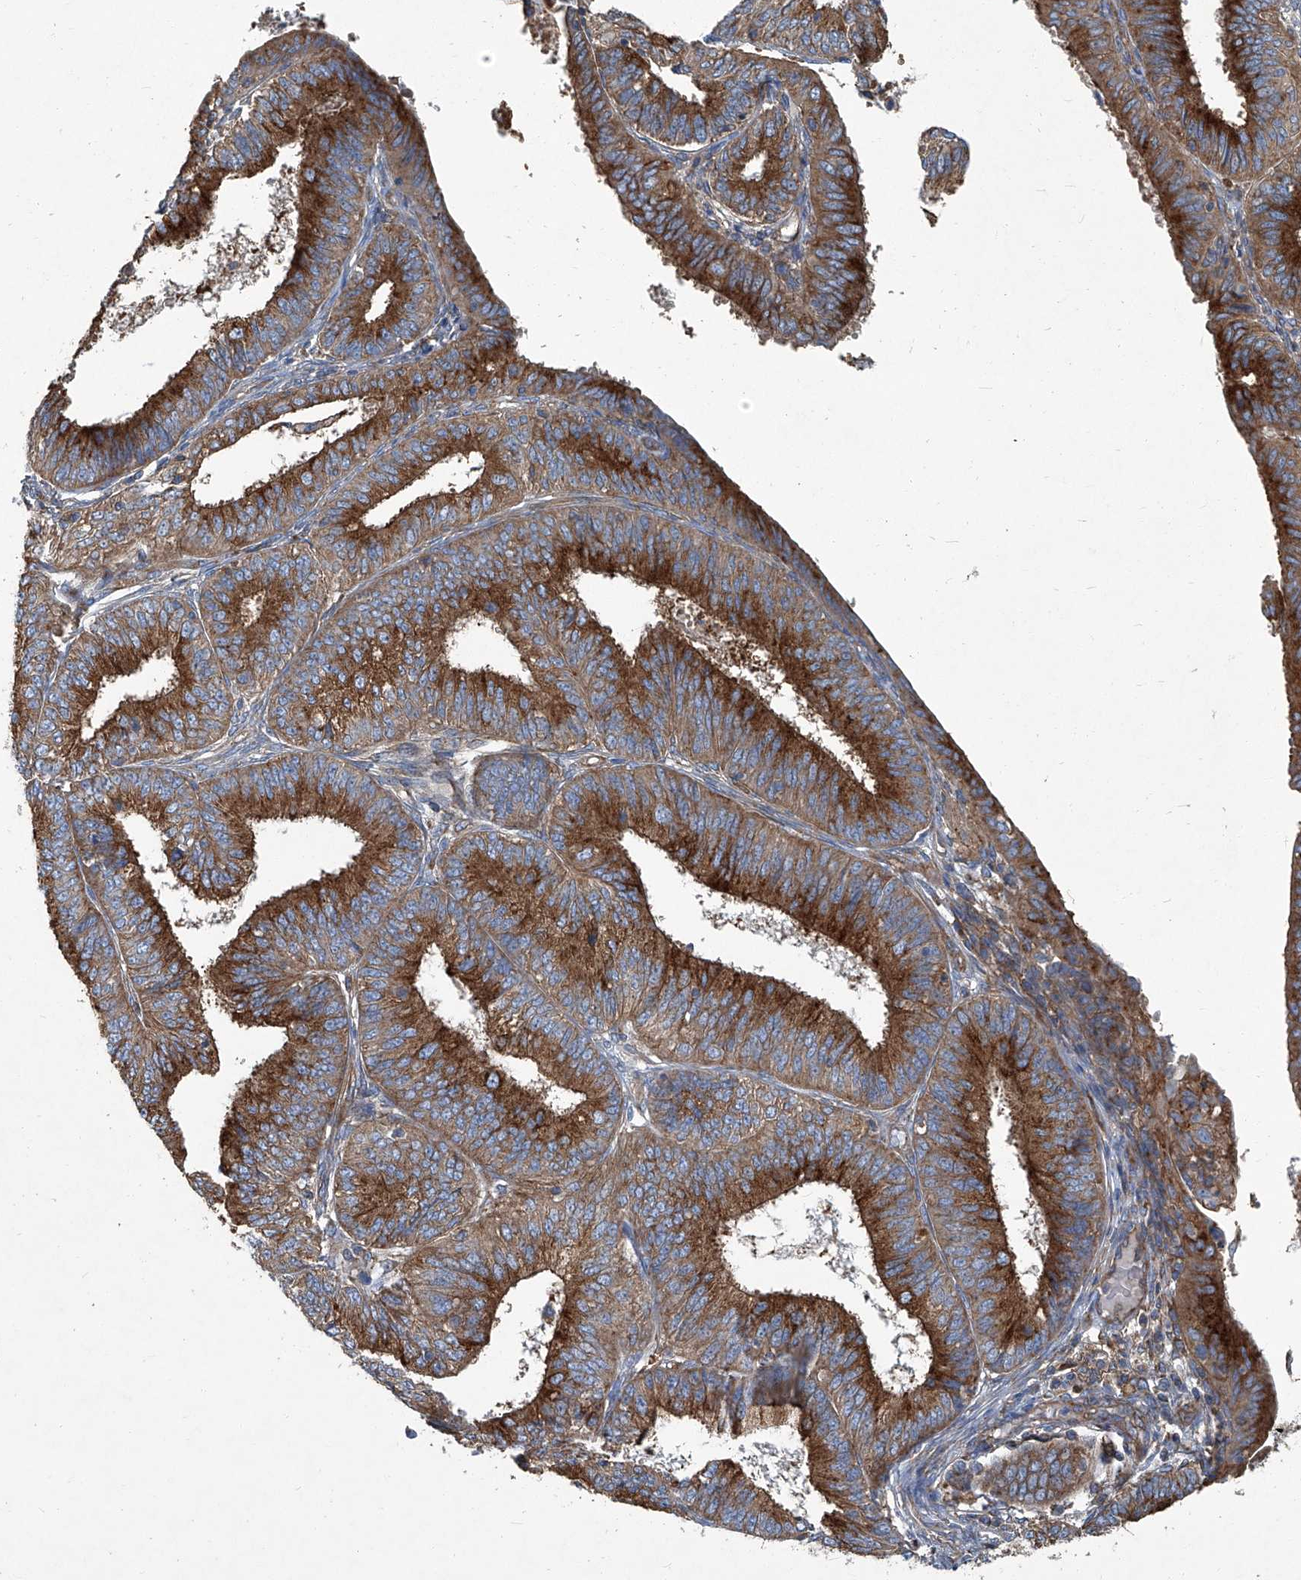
{"staining": {"intensity": "strong", "quantity": ">75%", "location": "cytoplasmic/membranous"}, "tissue": "endometrial cancer", "cell_type": "Tumor cells", "image_type": "cancer", "snomed": [{"axis": "morphology", "description": "Adenocarcinoma, NOS"}, {"axis": "topography", "description": "Endometrium"}], "caption": "High-power microscopy captured an immunohistochemistry photomicrograph of endometrial cancer, revealing strong cytoplasmic/membranous positivity in approximately >75% of tumor cells.", "gene": "PIGH", "patient": {"sex": "female", "age": 51}}